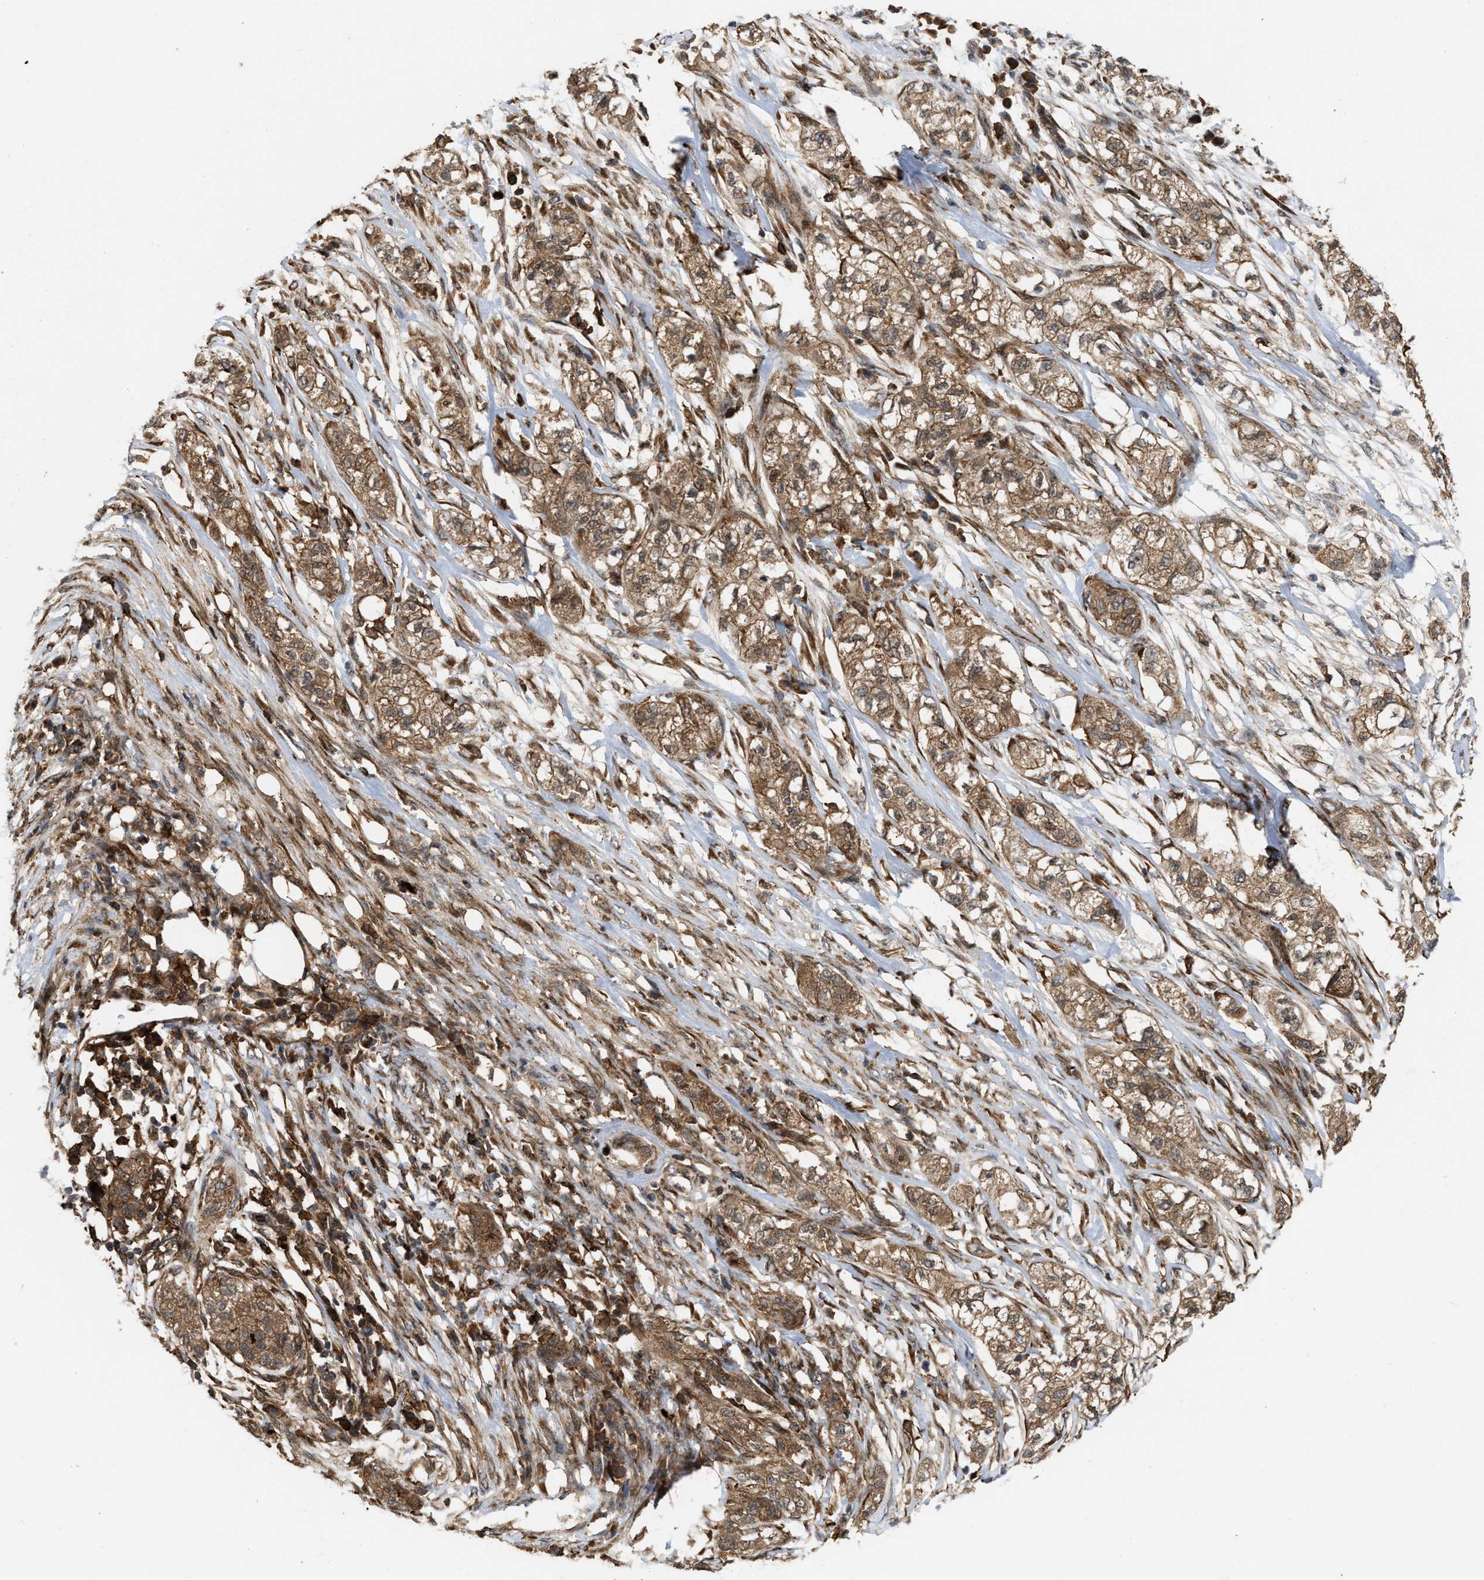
{"staining": {"intensity": "strong", "quantity": ">75%", "location": "cytoplasmic/membranous"}, "tissue": "pancreatic cancer", "cell_type": "Tumor cells", "image_type": "cancer", "snomed": [{"axis": "morphology", "description": "Adenocarcinoma, NOS"}, {"axis": "topography", "description": "Pancreas"}], "caption": "This is a histology image of IHC staining of pancreatic adenocarcinoma, which shows strong expression in the cytoplasmic/membranous of tumor cells.", "gene": "IQCE", "patient": {"sex": "female", "age": 78}}